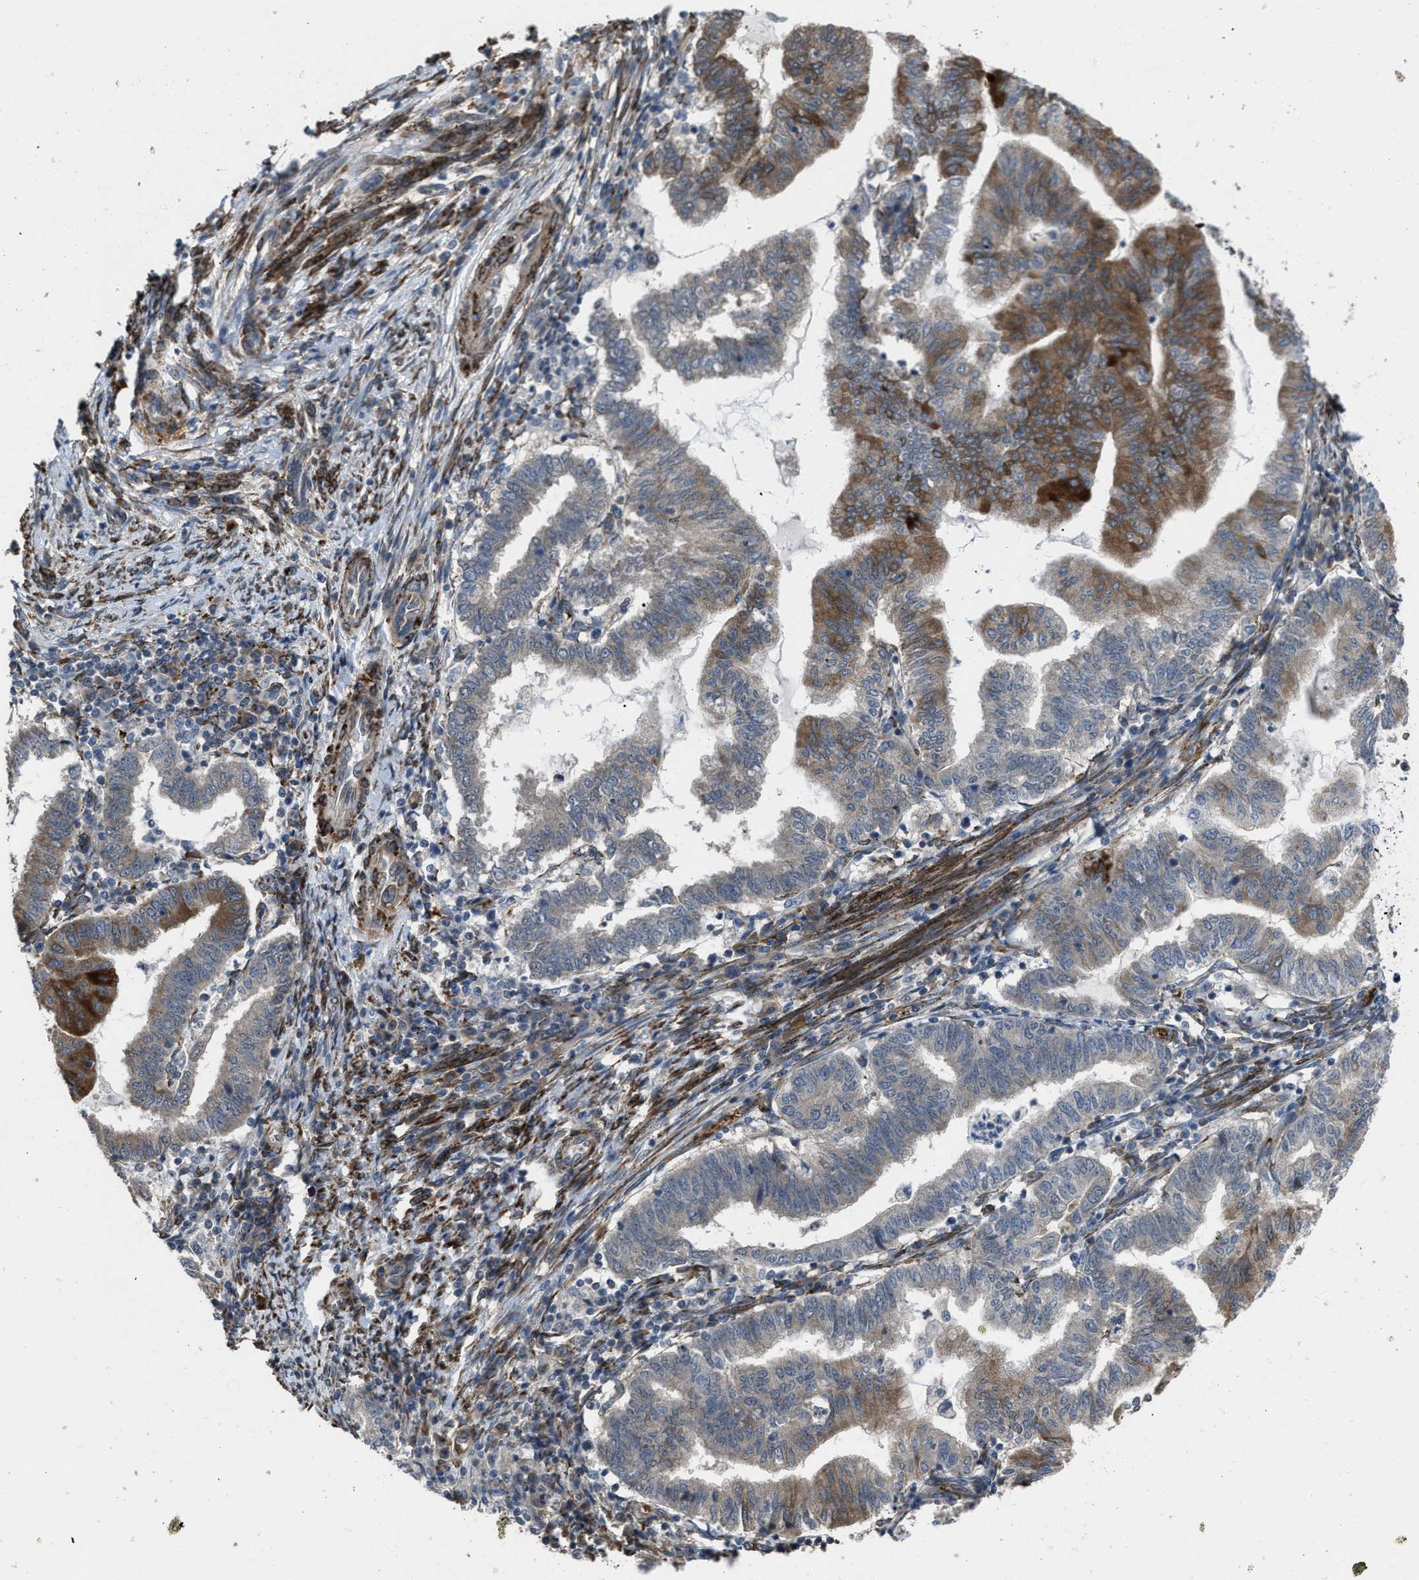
{"staining": {"intensity": "moderate", "quantity": "25%-75%", "location": "cytoplasmic/membranous"}, "tissue": "endometrial cancer", "cell_type": "Tumor cells", "image_type": "cancer", "snomed": [{"axis": "morphology", "description": "Polyp, NOS"}, {"axis": "morphology", "description": "Adenocarcinoma, NOS"}, {"axis": "morphology", "description": "Adenoma, NOS"}, {"axis": "topography", "description": "Endometrium"}], "caption": "This is a photomicrograph of IHC staining of endometrial cancer (adenoma), which shows moderate expression in the cytoplasmic/membranous of tumor cells.", "gene": "SELENOM", "patient": {"sex": "female", "age": 79}}